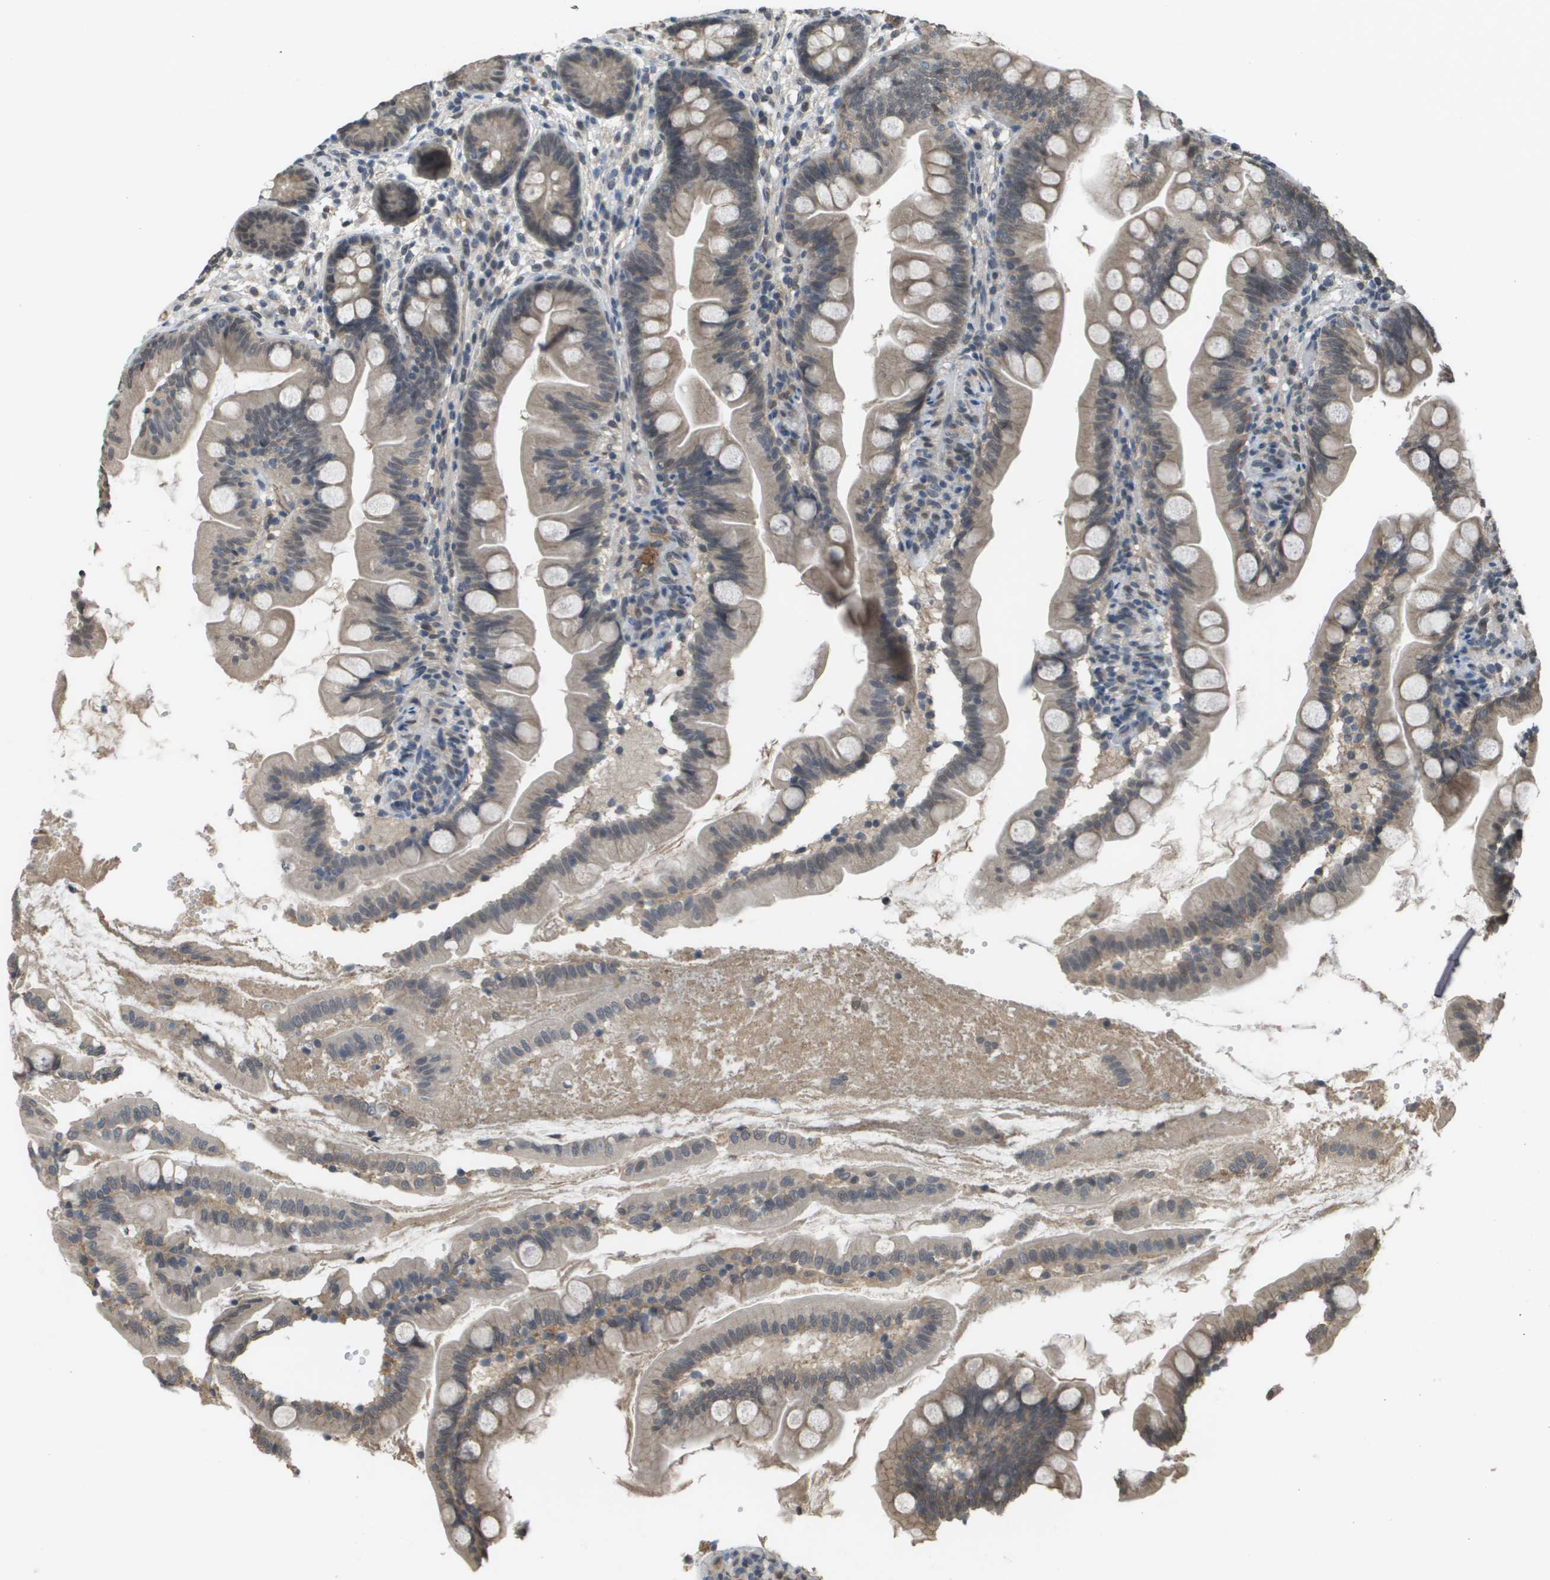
{"staining": {"intensity": "moderate", "quantity": "<25%", "location": "cytoplasmic/membranous"}, "tissue": "small intestine", "cell_type": "Glandular cells", "image_type": "normal", "snomed": [{"axis": "morphology", "description": "Normal tissue, NOS"}, {"axis": "topography", "description": "Small intestine"}], "caption": "Small intestine stained with IHC shows moderate cytoplasmic/membranous staining in approximately <25% of glandular cells. The staining is performed using DAB brown chromogen to label protein expression. The nuclei are counter-stained blue using hematoxylin.", "gene": "NDRG2", "patient": {"sex": "female", "age": 56}}